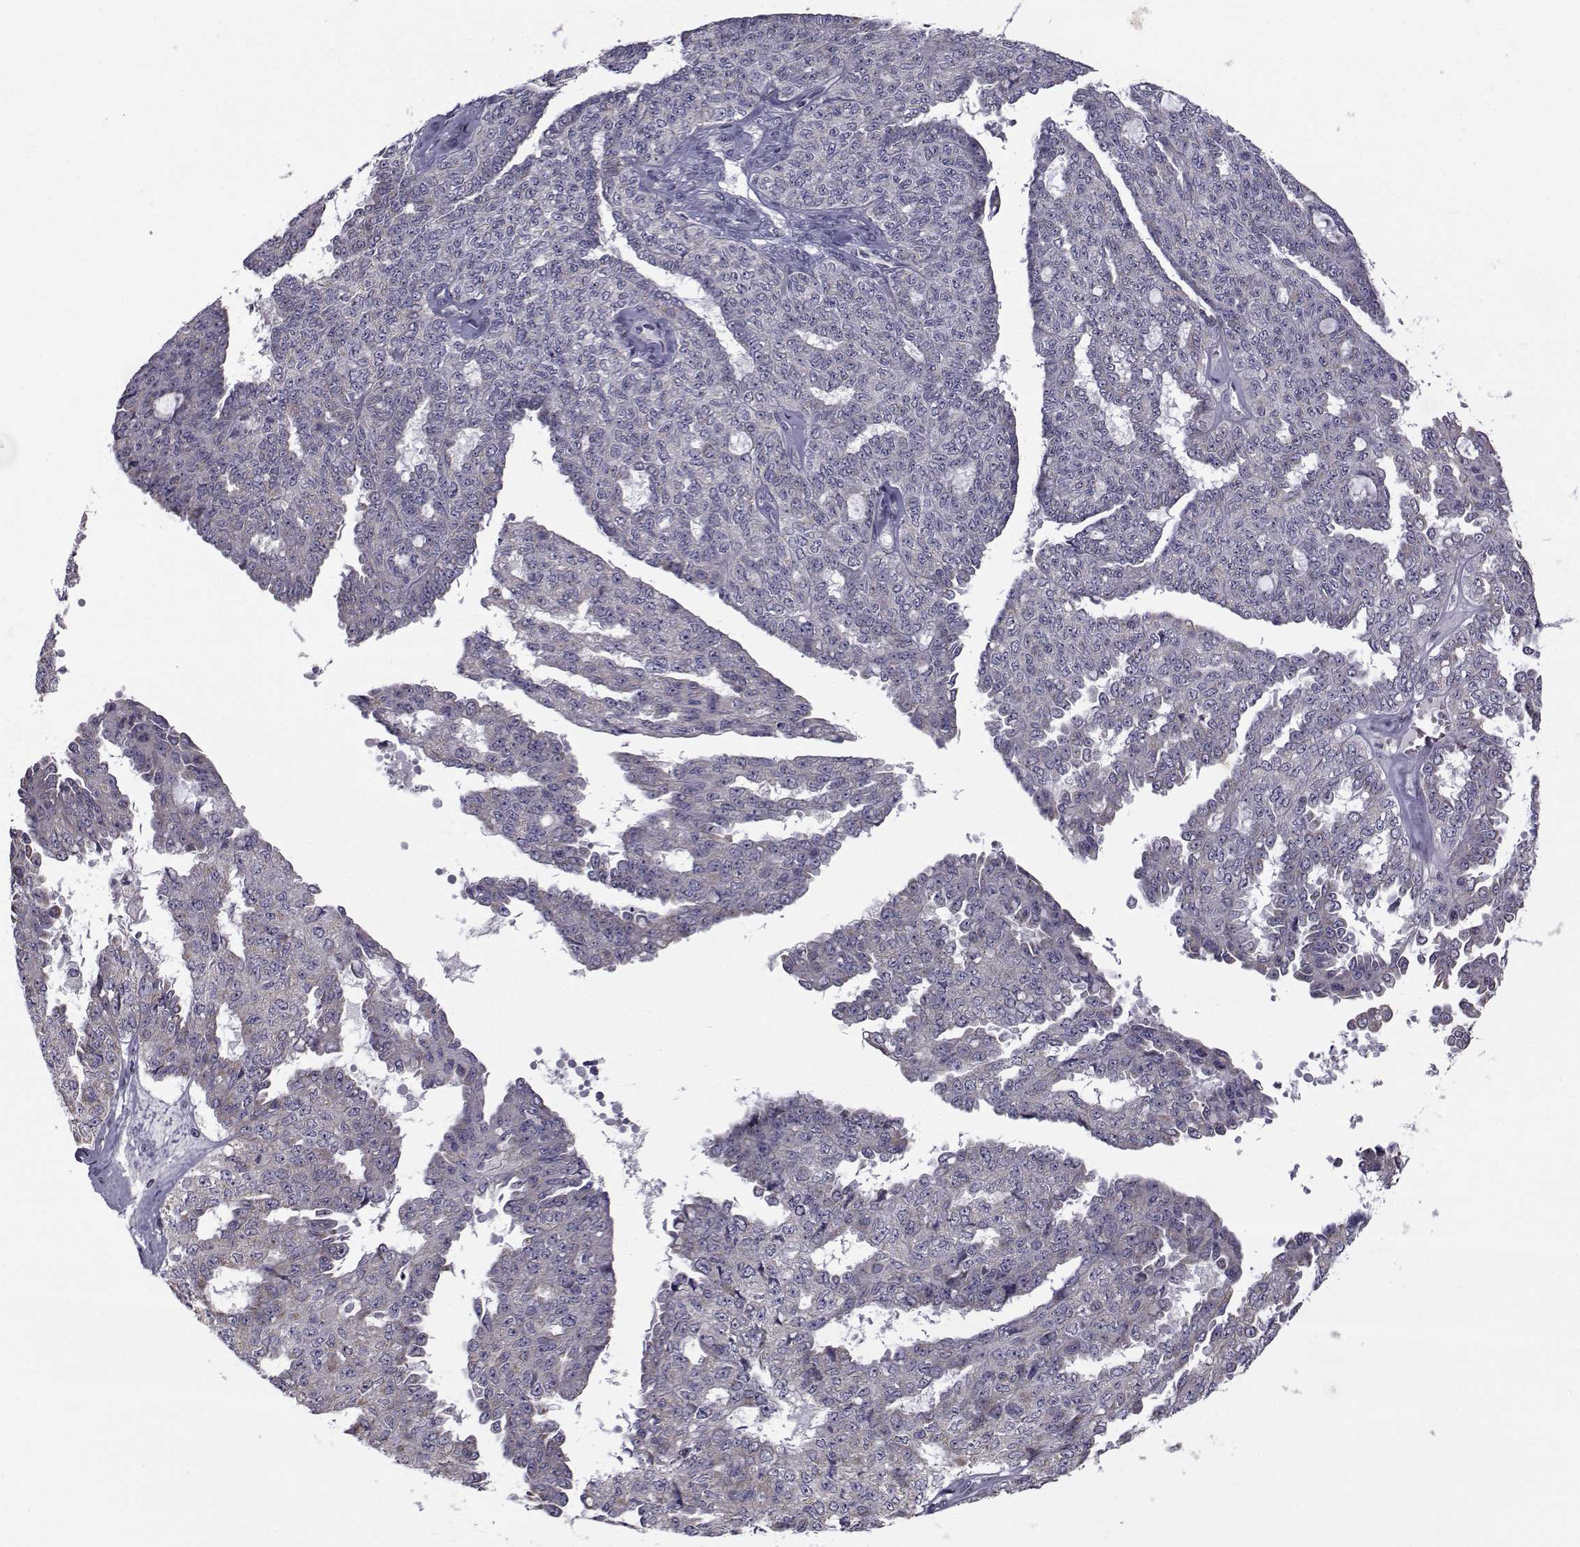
{"staining": {"intensity": "negative", "quantity": "none", "location": "none"}, "tissue": "ovarian cancer", "cell_type": "Tumor cells", "image_type": "cancer", "snomed": [{"axis": "morphology", "description": "Cystadenocarcinoma, serous, NOS"}, {"axis": "topography", "description": "Ovary"}], "caption": "There is no significant staining in tumor cells of ovarian cancer.", "gene": "ANGPT1", "patient": {"sex": "female", "age": 71}}